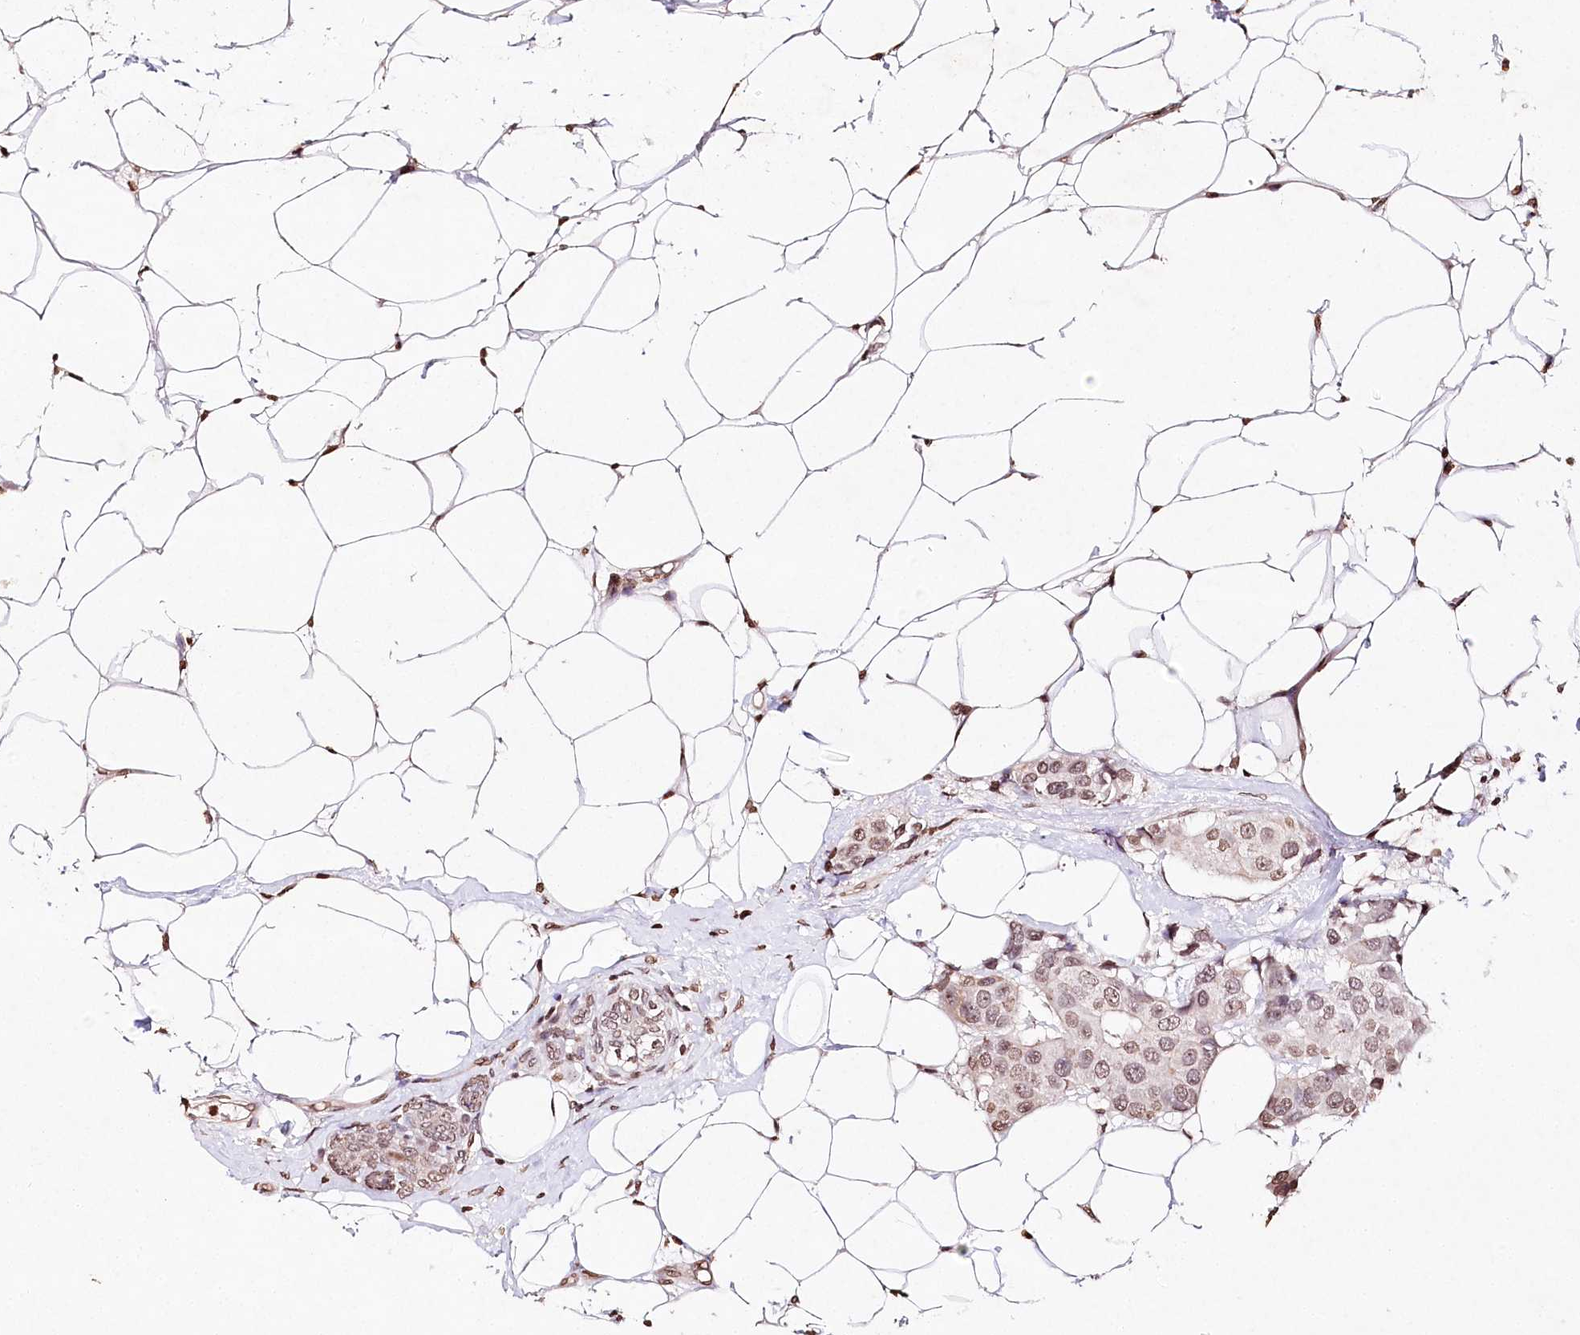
{"staining": {"intensity": "moderate", "quantity": ">75%", "location": "nuclear"}, "tissue": "breast cancer", "cell_type": "Tumor cells", "image_type": "cancer", "snomed": [{"axis": "morphology", "description": "Normal tissue, NOS"}, {"axis": "morphology", "description": "Duct carcinoma"}, {"axis": "topography", "description": "Breast"}], "caption": "About >75% of tumor cells in breast cancer display moderate nuclear protein staining as visualized by brown immunohistochemical staining.", "gene": "DMXL1", "patient": {"sex": "female", "age": 39}}